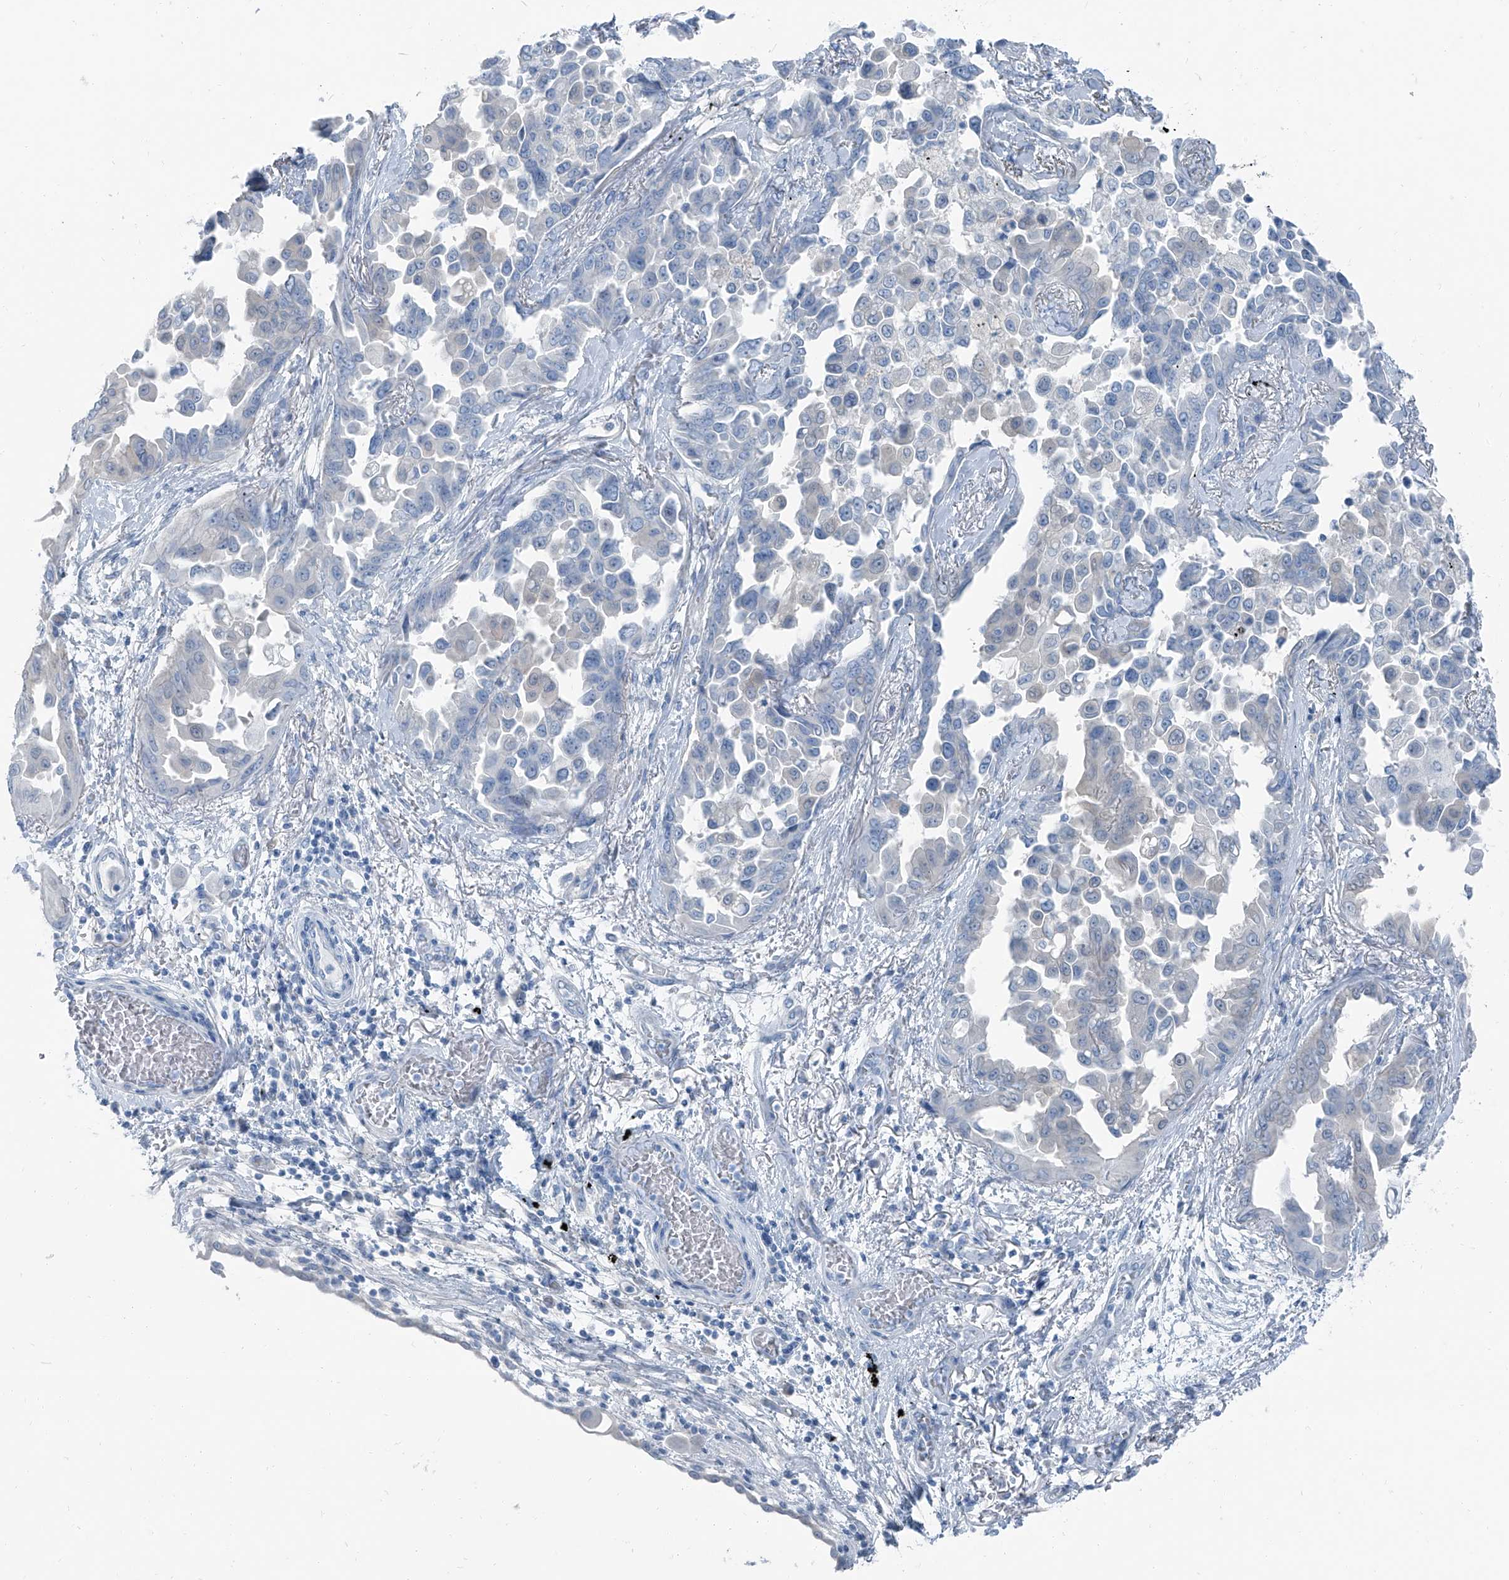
{"staining": {"intensity": "negative", "quantity": "none", "location": "none"}, "tissue": "lung cancer", "cell_type": "Tumor cells", "image_type": "cancer", "snomed": [{"axis": "morphology", "description": "Adenocarcinoma, NOS"}, {"axis": "topography", "description": "Lung"}], "caption": "Immunohistochemistry (IHC) image of human lung cancer stained for a protein (brown), which reveals no expression in tumor cells.", "gene": "RGN", "patient": {"sex": "female", "age": 67}}